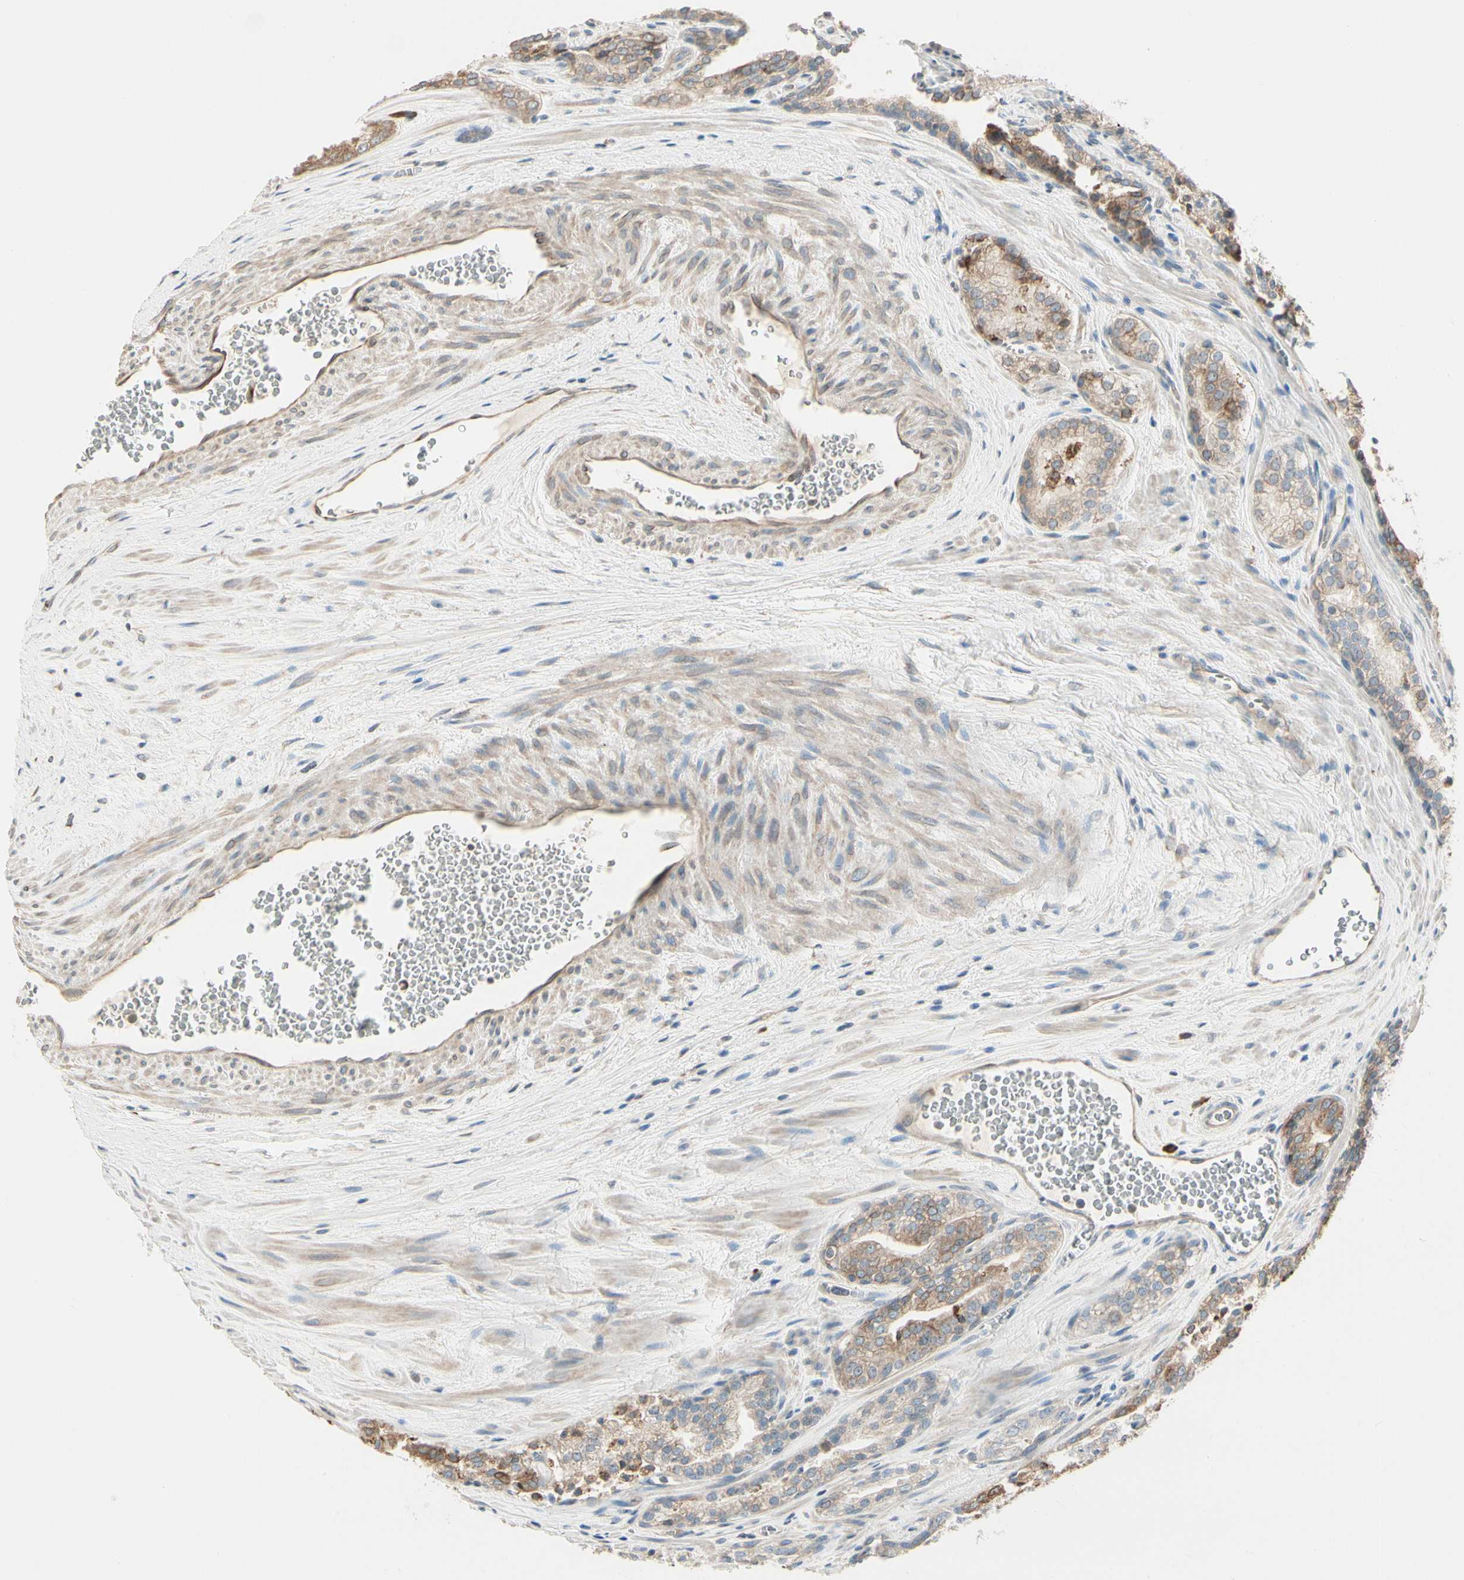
{"staining": {"intensity": "weak", "quantity": ">75%", "location": "cytoplasmic/membranous"}, "tissue": "prostate cancer", "cell_type": "Tumor cells", "image_type": "cancer", "snomed": [{"axis": "morphology", "description": "Adenocarcinoma, Low grade"}, {"axis": "topography", "description": "Prostate"}], "caption": "Brown immunohistochemical staining in human low-grade adenocarcinoma (prostate) exhibits weak cytoplasmic/membranous staining in approximately >75% of tumor cells.", "gene": "NUCB2", "patient": {"sex": "male", "age": 60}}